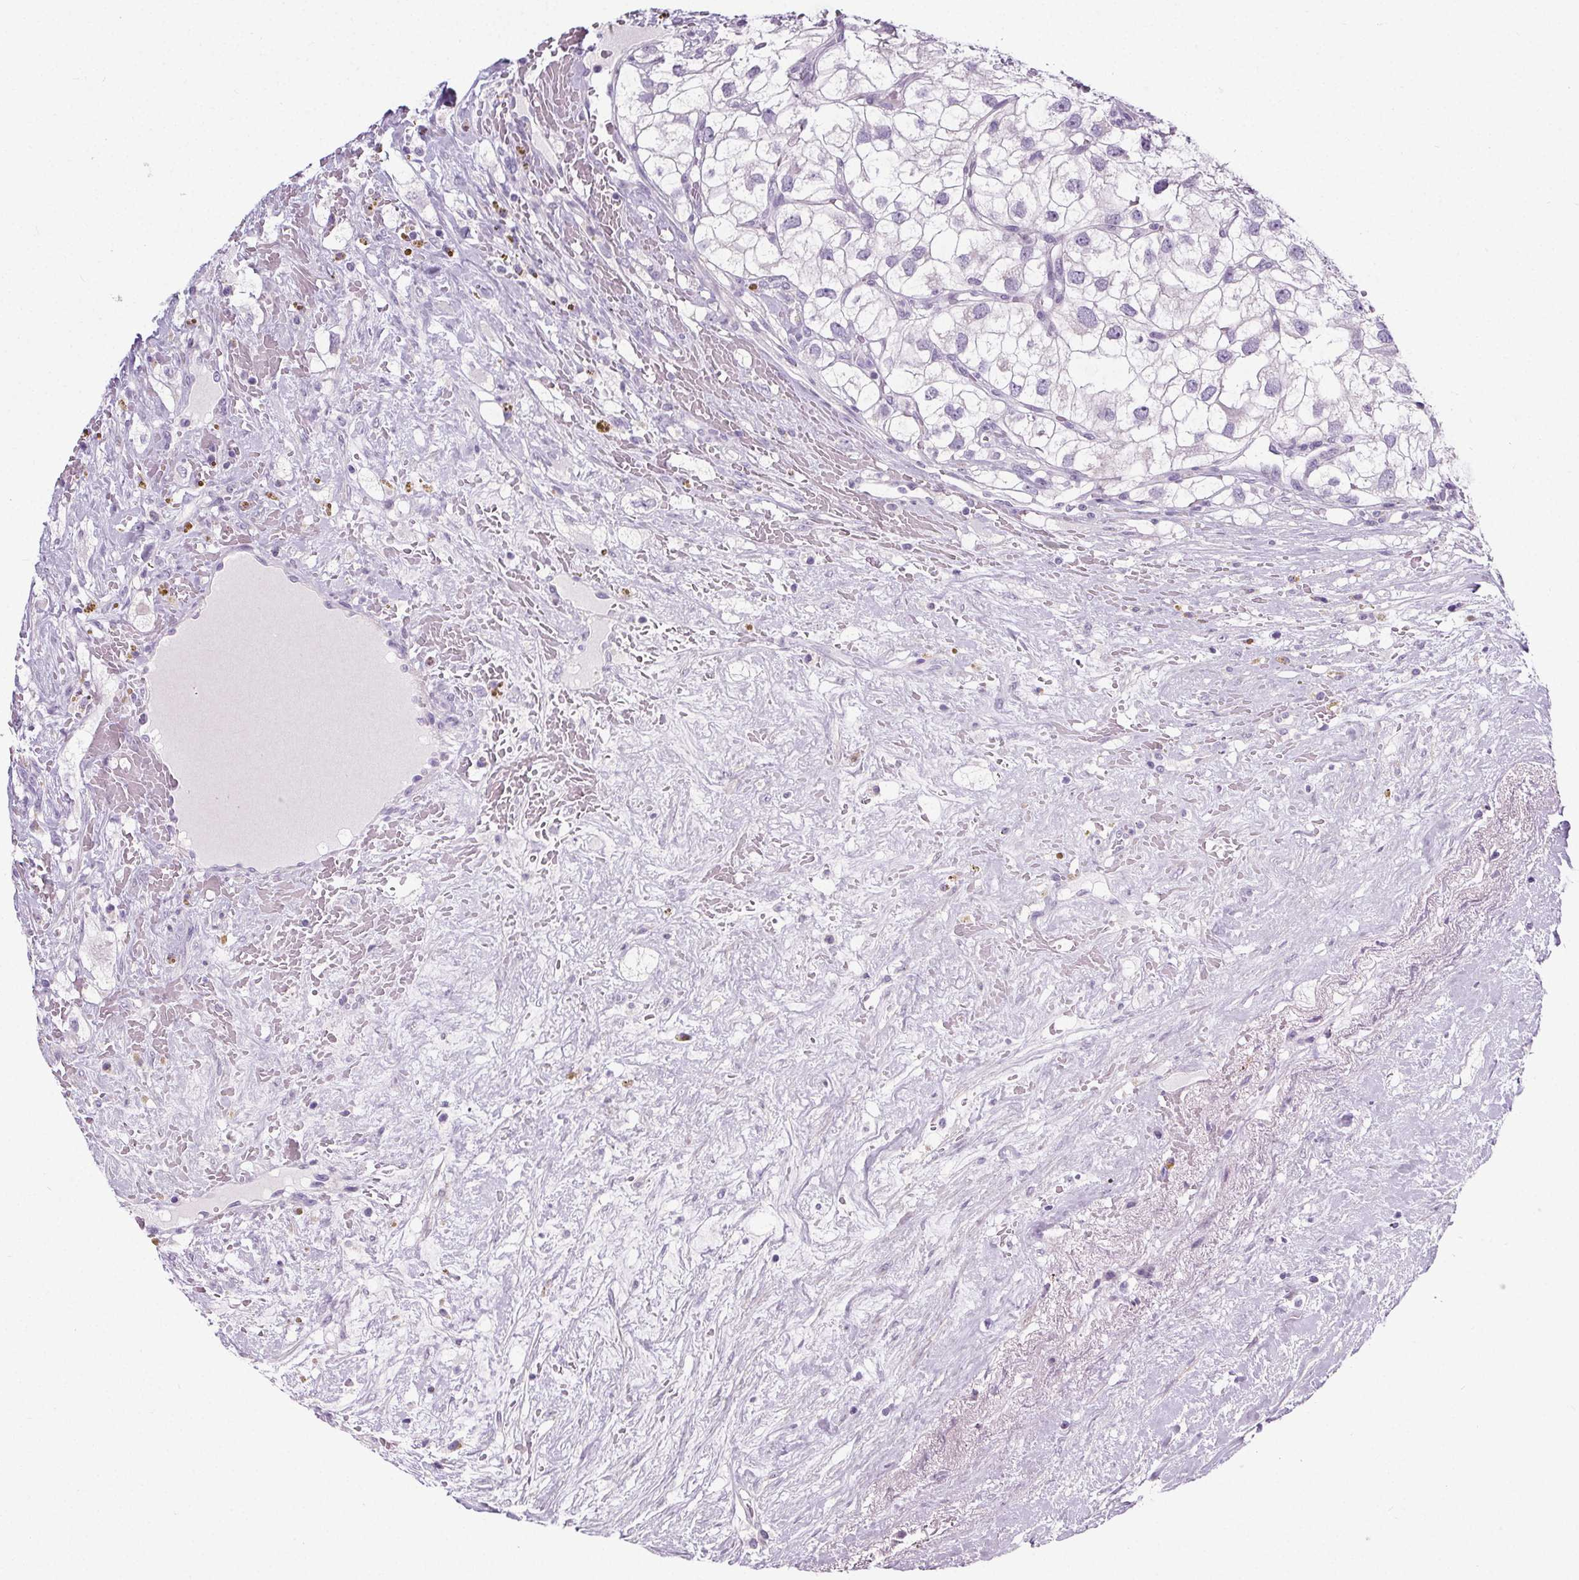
{"staining": {"intensity": "negative", "quantity": "none", "location": "none"}, "tissue": "renal cancer", "cell_type": "Tumor cells", "image_type": "cancer", "snomed": [{"axis": "morphology", "description": "Adenocarcinoma, NOS"}, {"axis": "topography", "description": "Kidney"}], "caption": "High magnification brightfield microscopy of adenocarcinoma (renal) stained with DAB (brown) and counterstained with hematoxylin (blue): tumor cells show no significant staining.", "gene": "ELAVL2", "patient": {"sex": "male", "age": 59}}